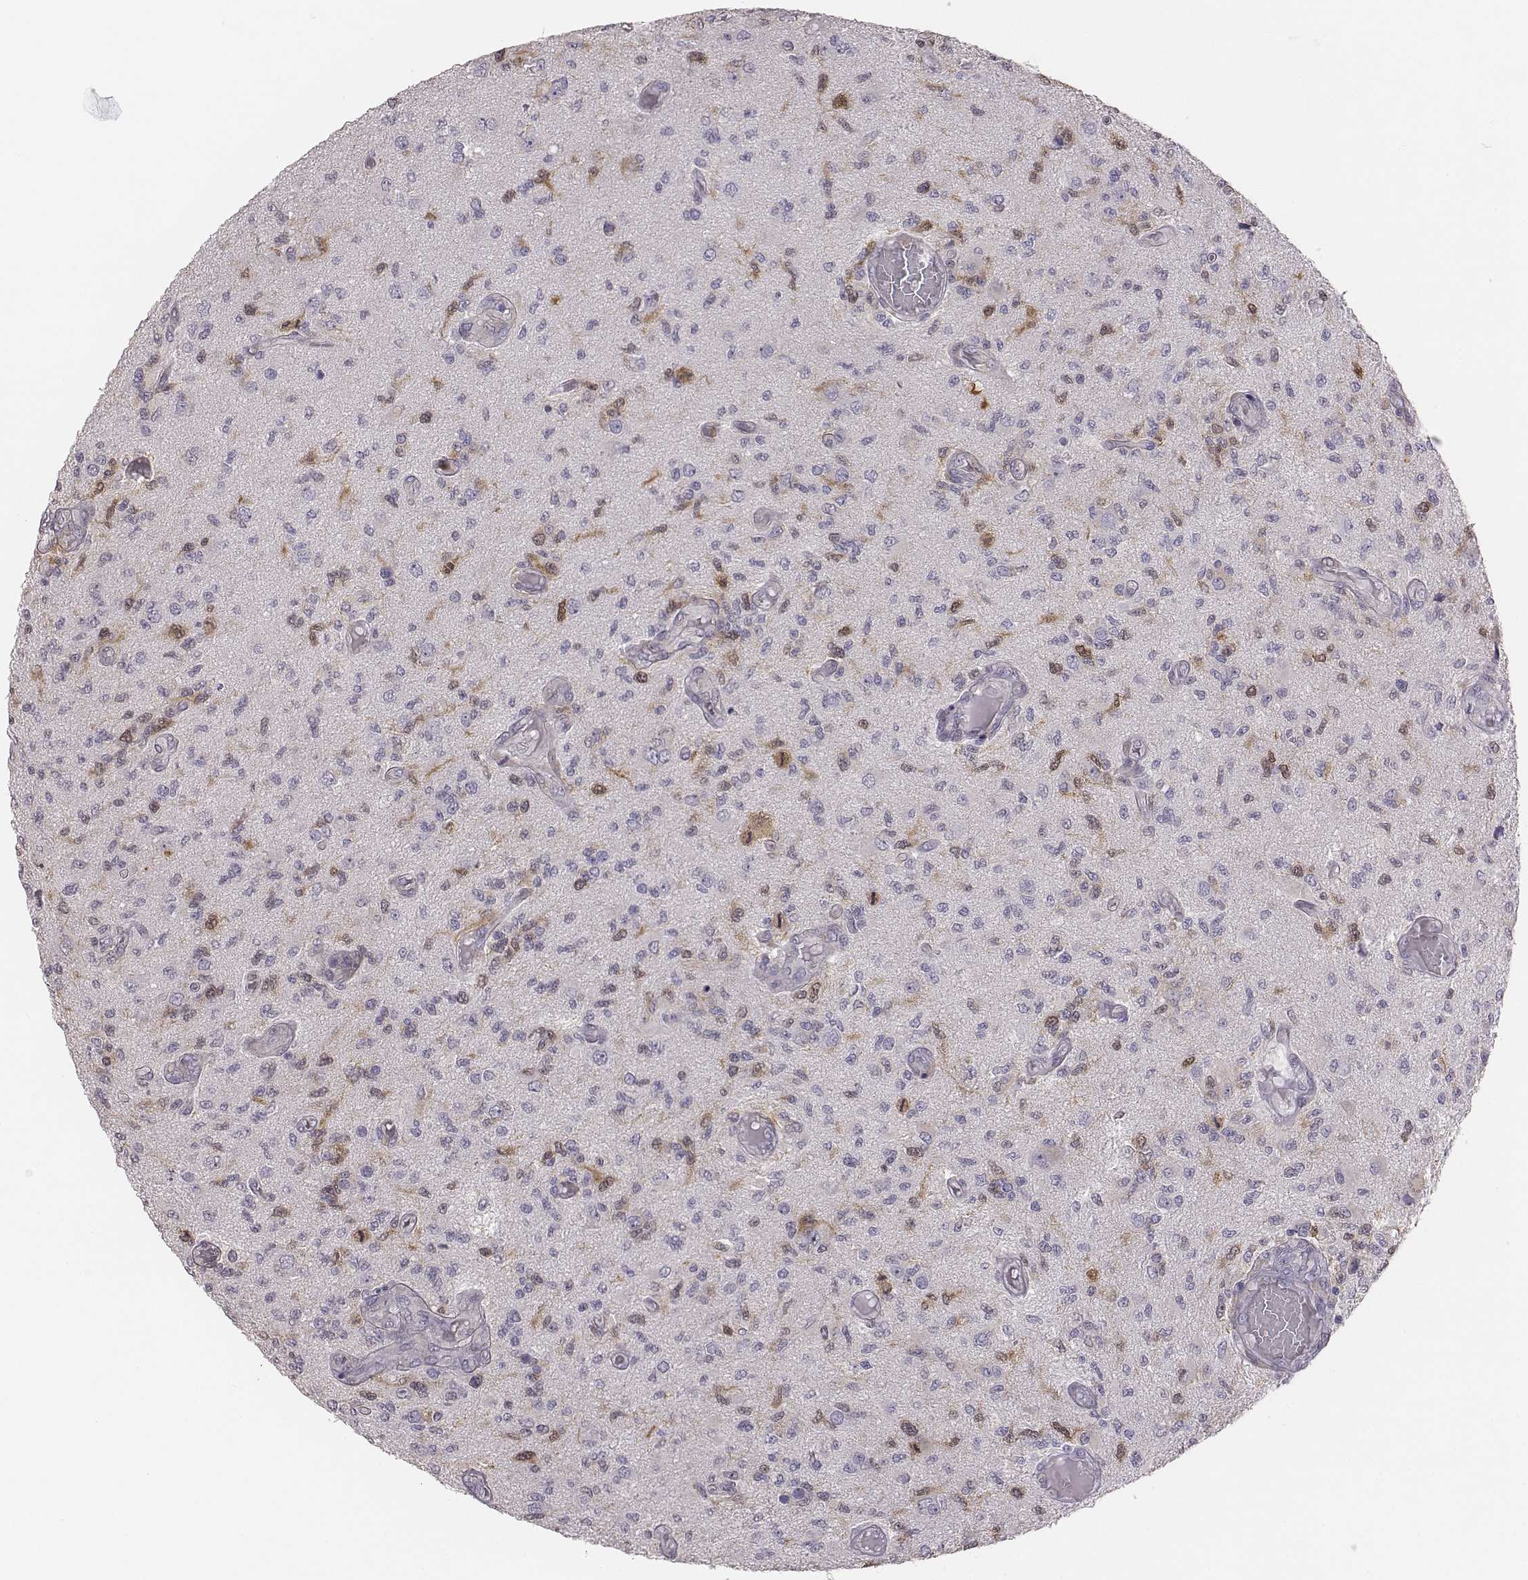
{"staining": {"intensity": "negative", "quantity": "none", "location": "none"}, "tissue": "glioma", "cell_type": "Tumor cells", "image_type": "cancer", "snomed": [{"axis": "morphology", "description": "Glioma, malignant, High grade"}, {"axis": "topography", "description": "Brain"}], "caption": "The micrograph displays no significant positivity in tumor cells of glioma.", "gene": "PBK", "patient": {"sex": "female", "age": 63}}